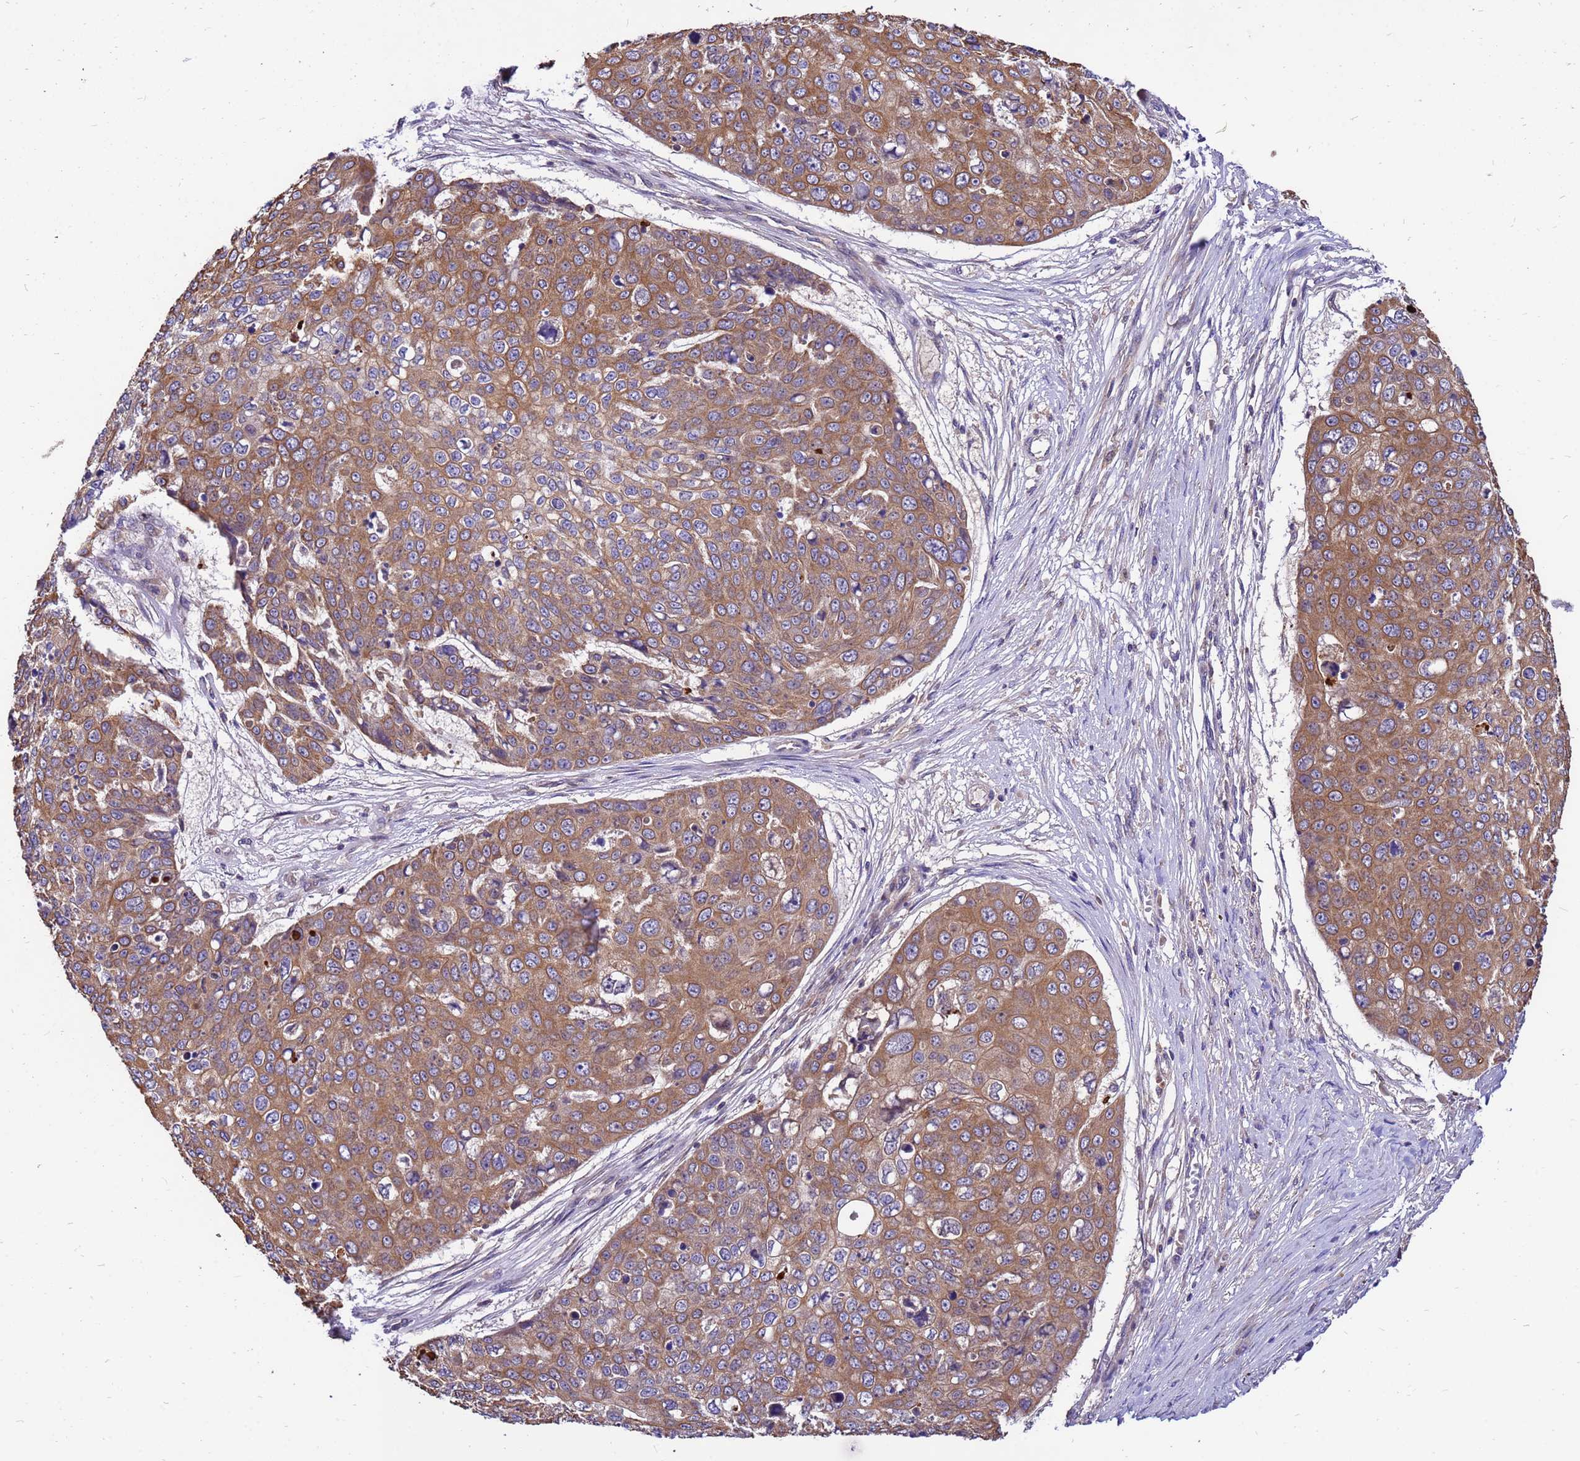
{"staining": {"intensity": "moderate", "quantity": "25%-75%", "location": "cytoplasmic/membranous"}, "tissue": "skin cancer", "cell_type": "Tumor cells", "image_type": "cancer", "snomed": [{"axis": "morphology", "description": "Squamous cell carcinoma, NOS"}, {"axis": "topography", "description": "Skin"}], "caption": "This histopathology image reveals IHC staining of squamous cell carcinoma (skin), with medium moderate cytoplasmic/membranous positivity in approximately 25%-75% of tumor cells.", "gene": "GET3", "patient": {"sex": "male", "age": 71}}